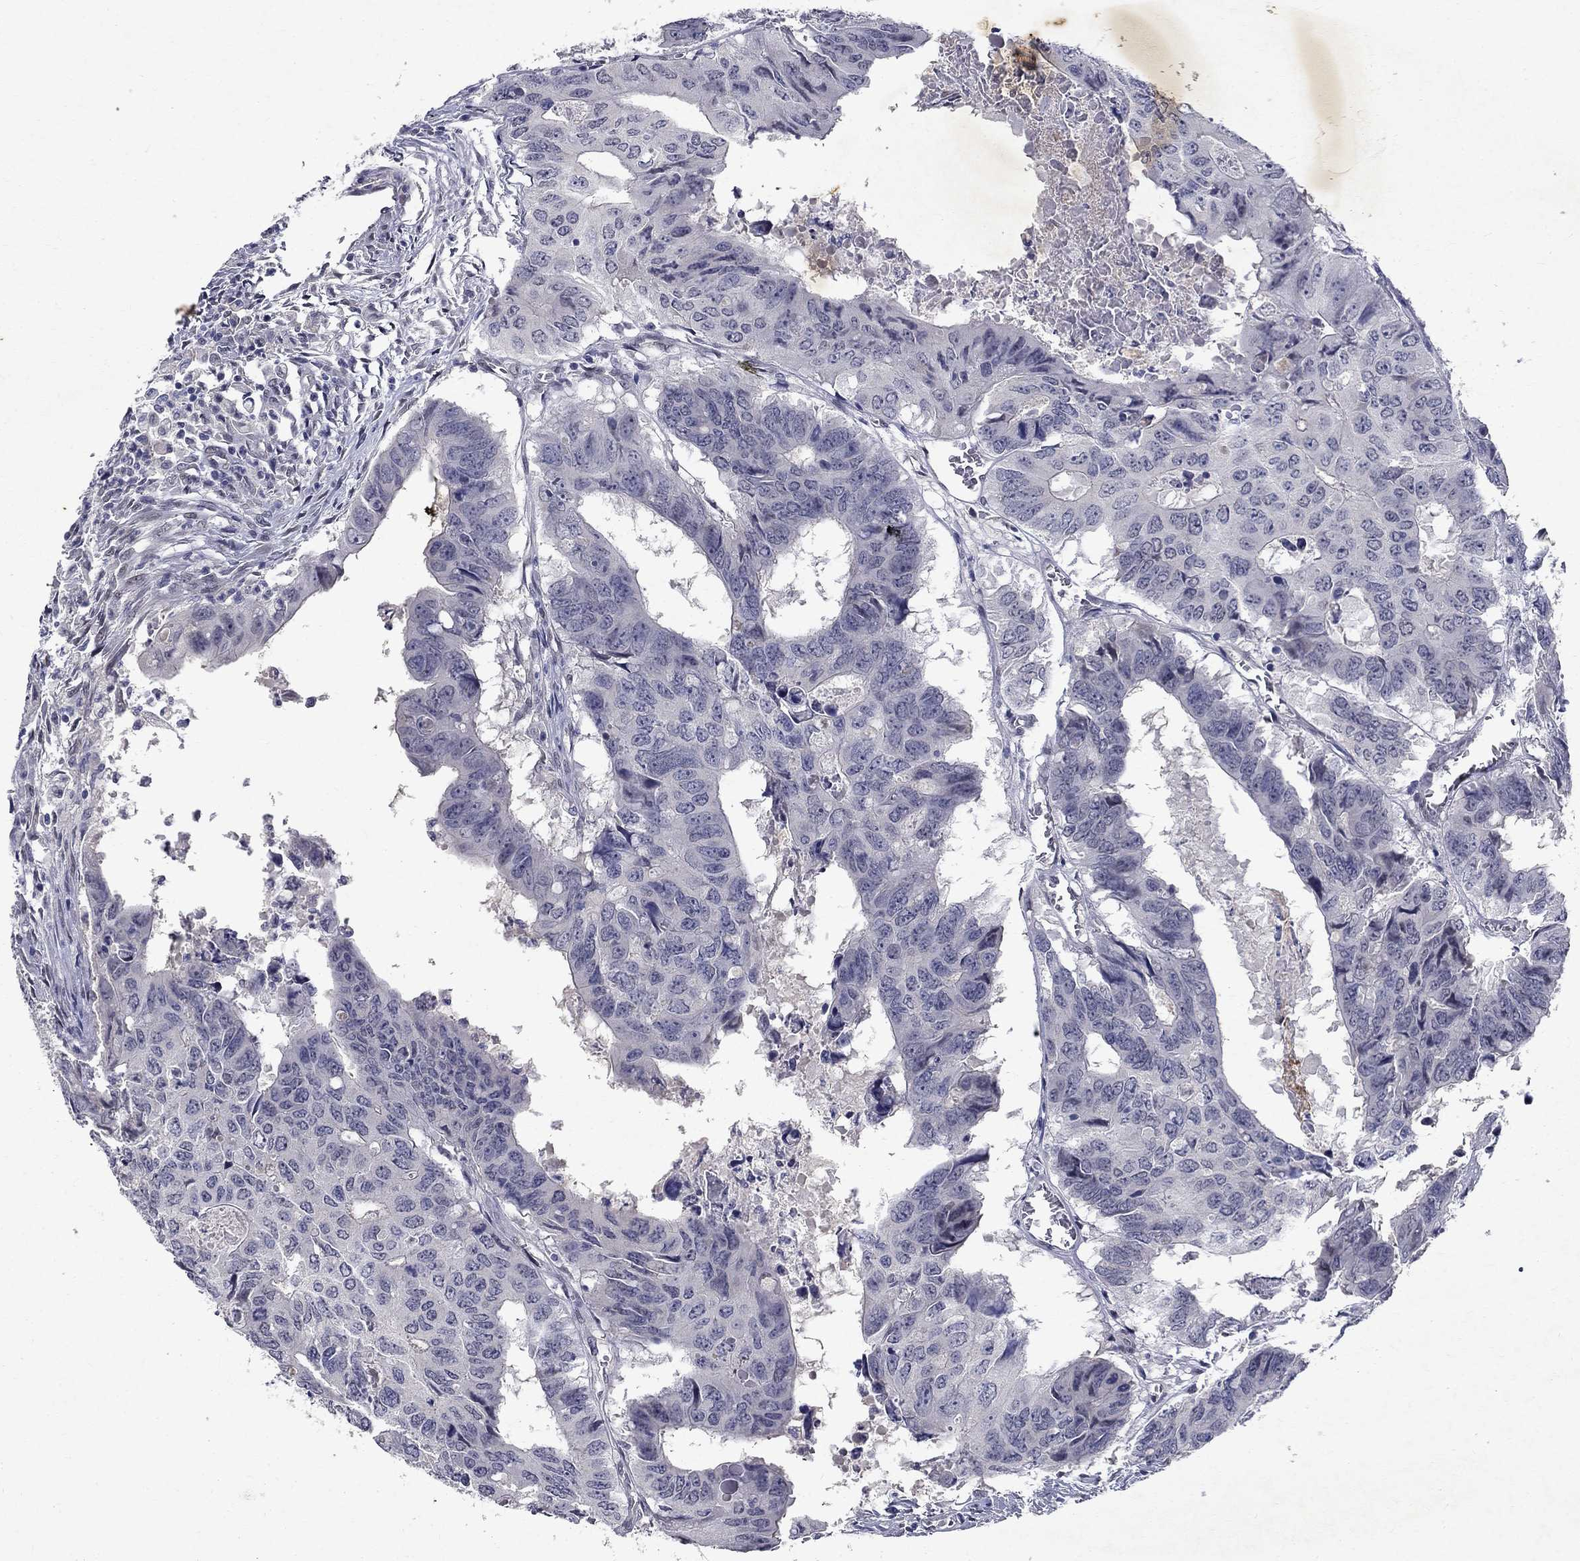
{"staining": {"intensity": "negative", "quantity": "none", "location": "none"}, "tissue": "colorectal cancer", "cell_type": "Tumor cells", "image_type": "cancer", "snomed": [{"axis": "morphology", "description": "Adenocarcinoma, NOS"}, {"axis": "topography", "description": "Colon"}], "caption": "The IHC photomicrograph has no significant staining in tumor cells of adenocarcinoma (colorectal) tissue.", "gene": "RBFOX1", "patient": {"sex": "male", "age": 79}}